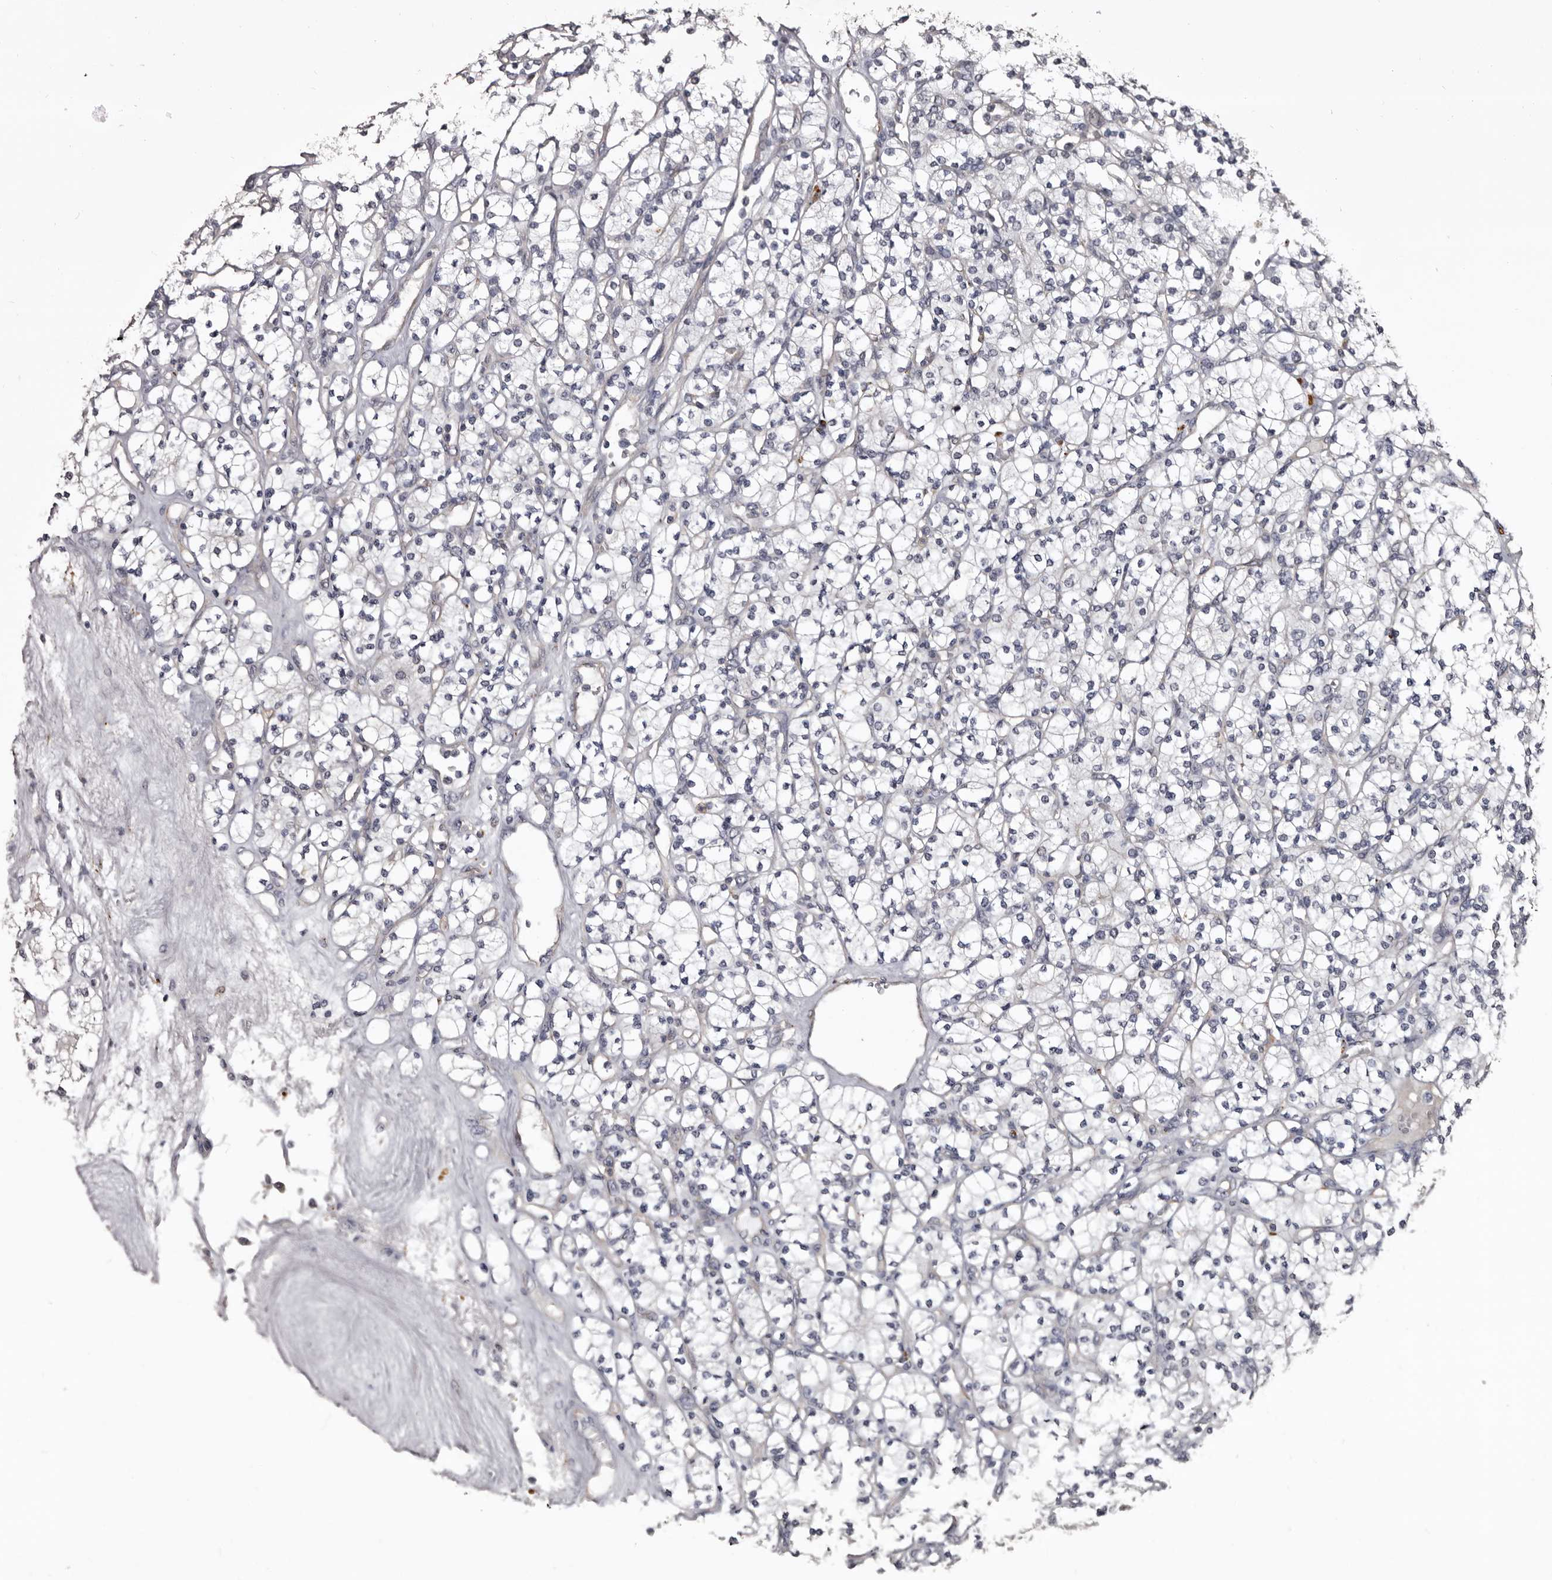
{"staining": {"intensity": "negative", "quantity": "none", "location": "none"}, "tissue": "renal cancer", "cell_type": "Tumor cells", "image_type": "cancer", "snomed": [{"axis": "morphology", "description": "Adenocarcinoma, NOS"}, {"axis": "topography", "description": "Kidney"}], "caption": "Protein analysis of adenocarcinoma (renal) displays no significant expression in tumor cells.", "gene": "SLC10A4", "patient": {"sex": "male", "age": 77}}